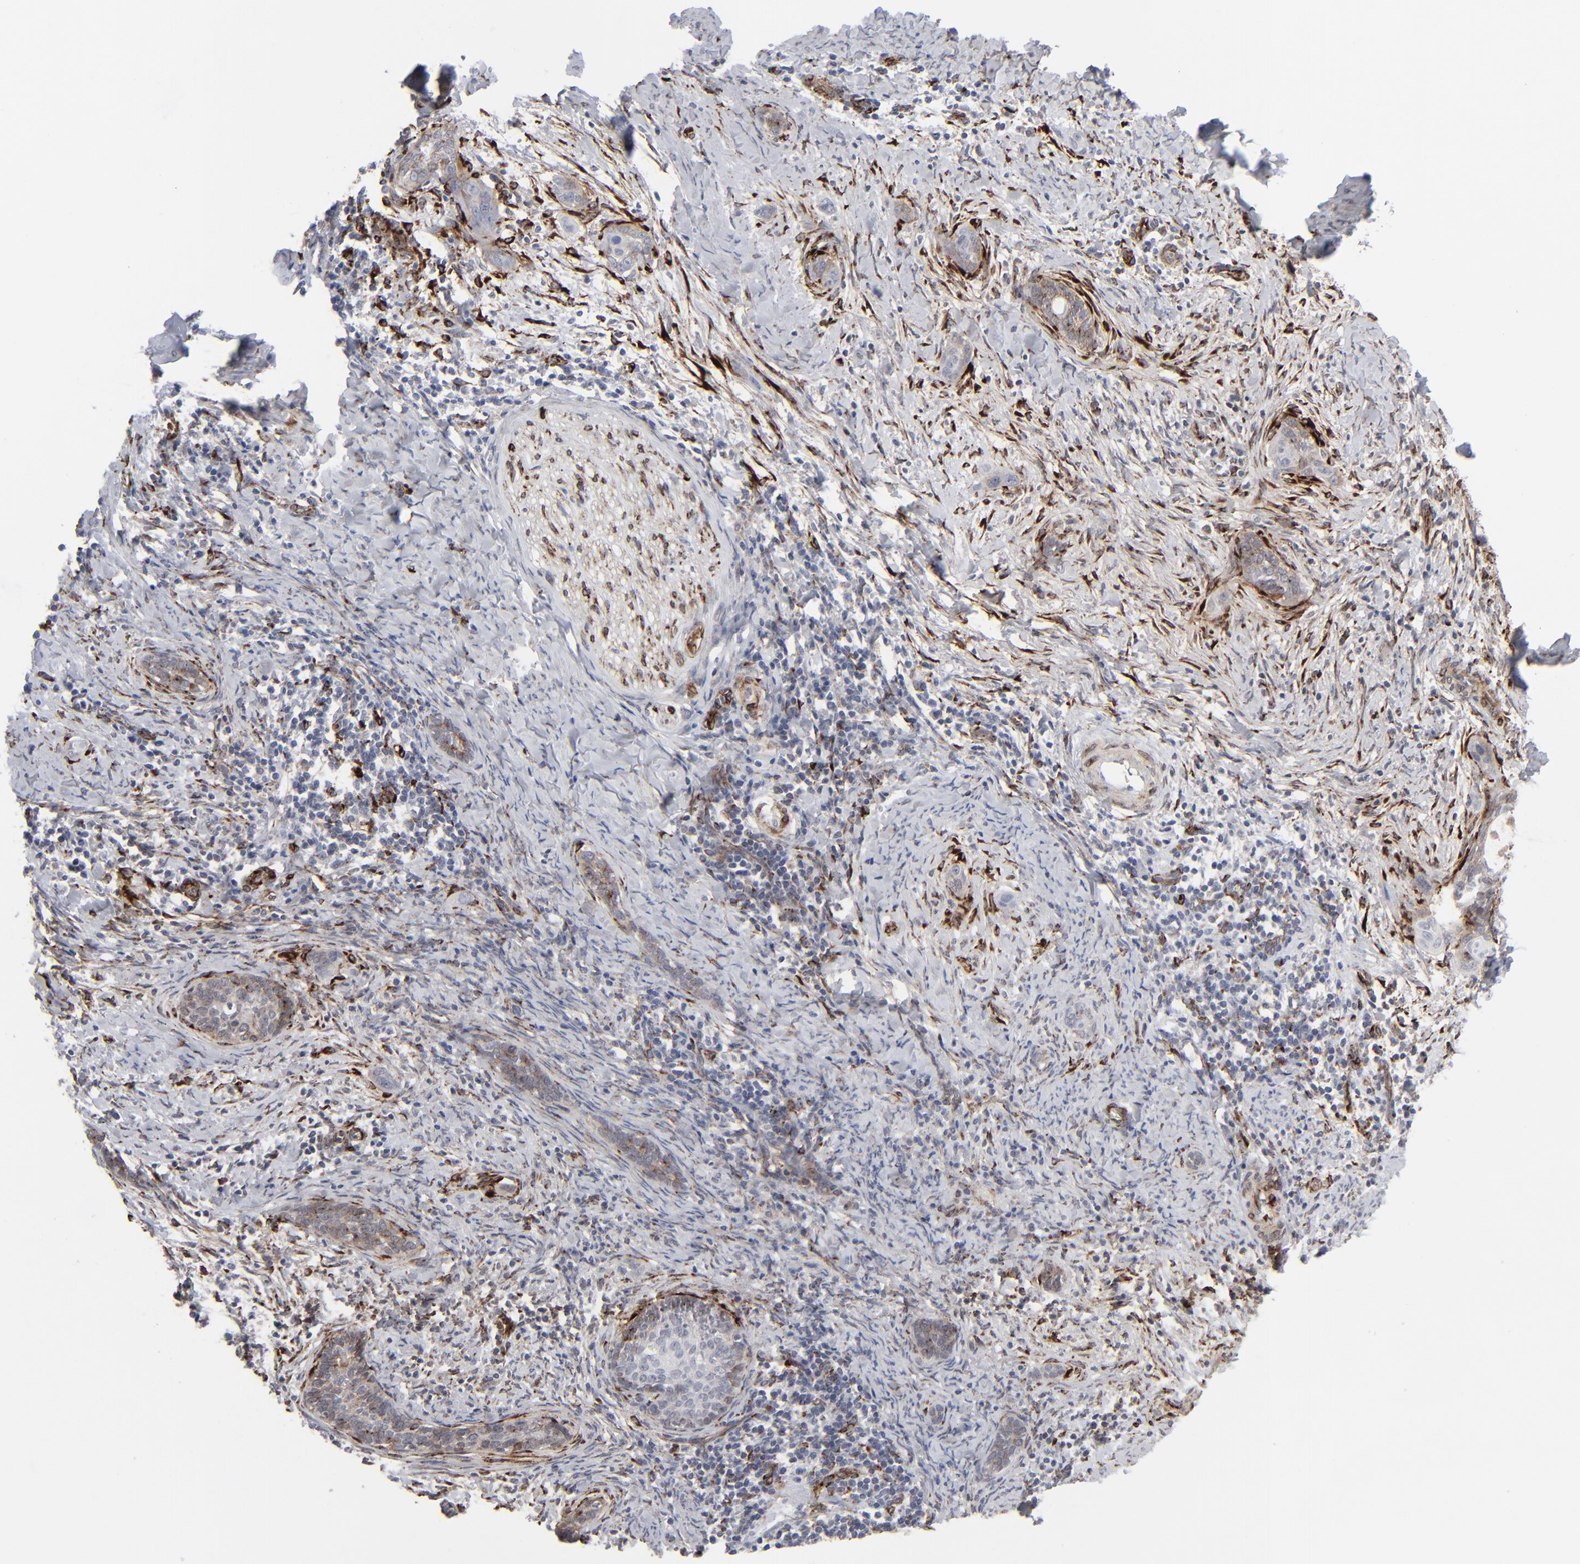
{"staining": {"intensity": "negative", "quantity": "none", "location": "none"}, "tissue": "cervical cancer", "cell_type": "Tumor cells", "image_type": "cancer", "snomed": [{"axis": "morphology", "description": "Squamous cell carcinoma, NOS"}, {"axis": "topography", "description": "Cervix"}], "caption": "Immunohistochemical staining of human cervical cancer (squamous cell carcinoma) reveals no significant staining in tumor cells. (Brightfield microscopy of DAB (3,3'-diaminobenzidine) immunohistochemistry at high magnification).", "gene": "SPARC", "patient": {"sex": "female", "age": 33}}